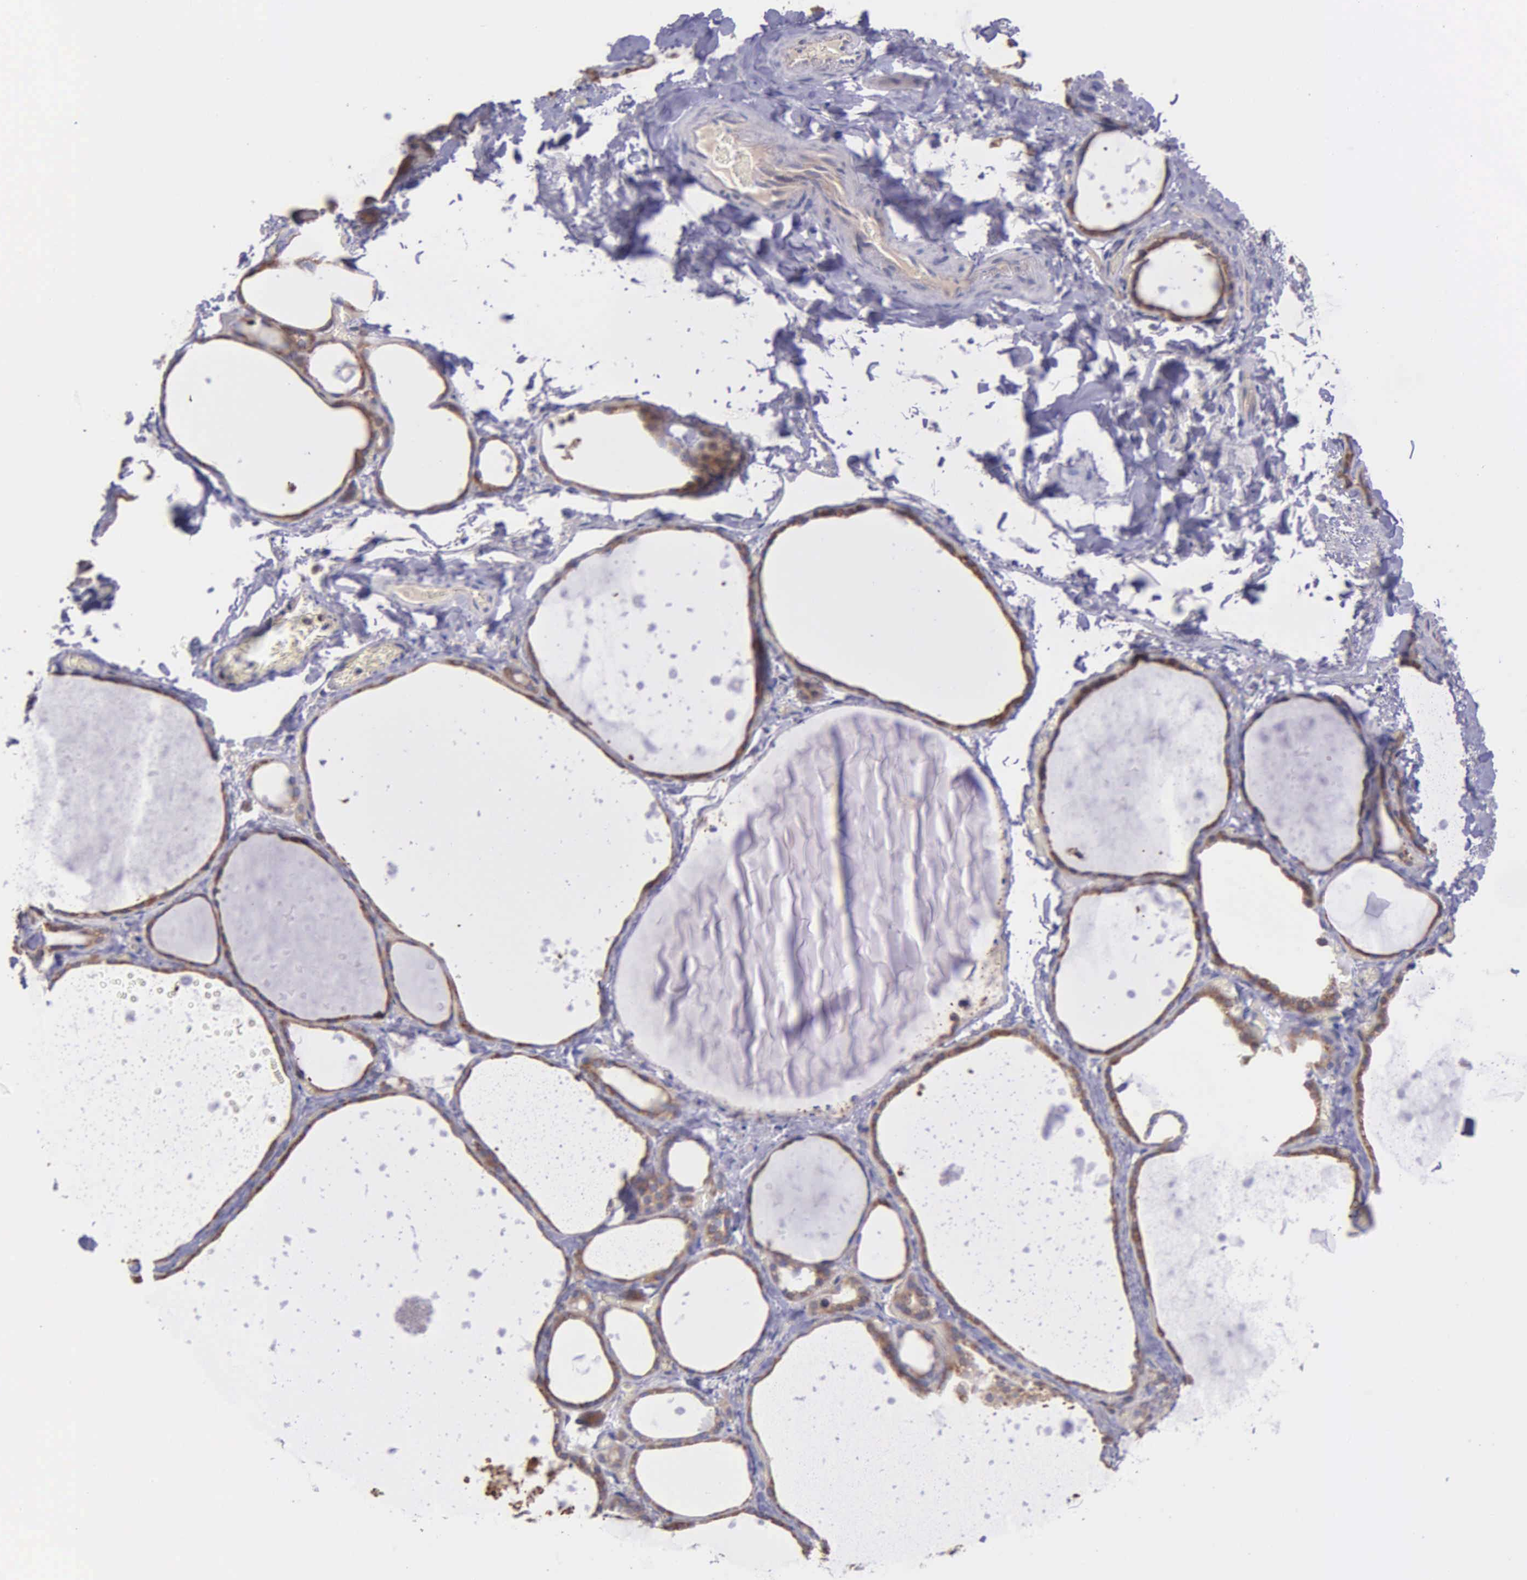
{"staining": {"intensity": "moderate", "quantity": ">75%", "location": "cytoplasmic/membranous"}, "tissue": "thyroid gland", "cell_type": "Glandular cells", "image_type": "normal", "snomed": [{"axis": "morphology", "description": "Normal tissue, NOS"}, {"axis": "topography", "description": "Thyroid gland"}], "caption": "This photomicrograph shows unremarkable thyroid gland stained with immunohistochemistry (IHC) to label a protein in brown. The cytoplasmic/membranous of glandular cells show moderate positivity for the protein. Nuclei are counter-stained blue.", "gene": "ZC3H12B", "patient": {"sex": "male", "age": 76}}